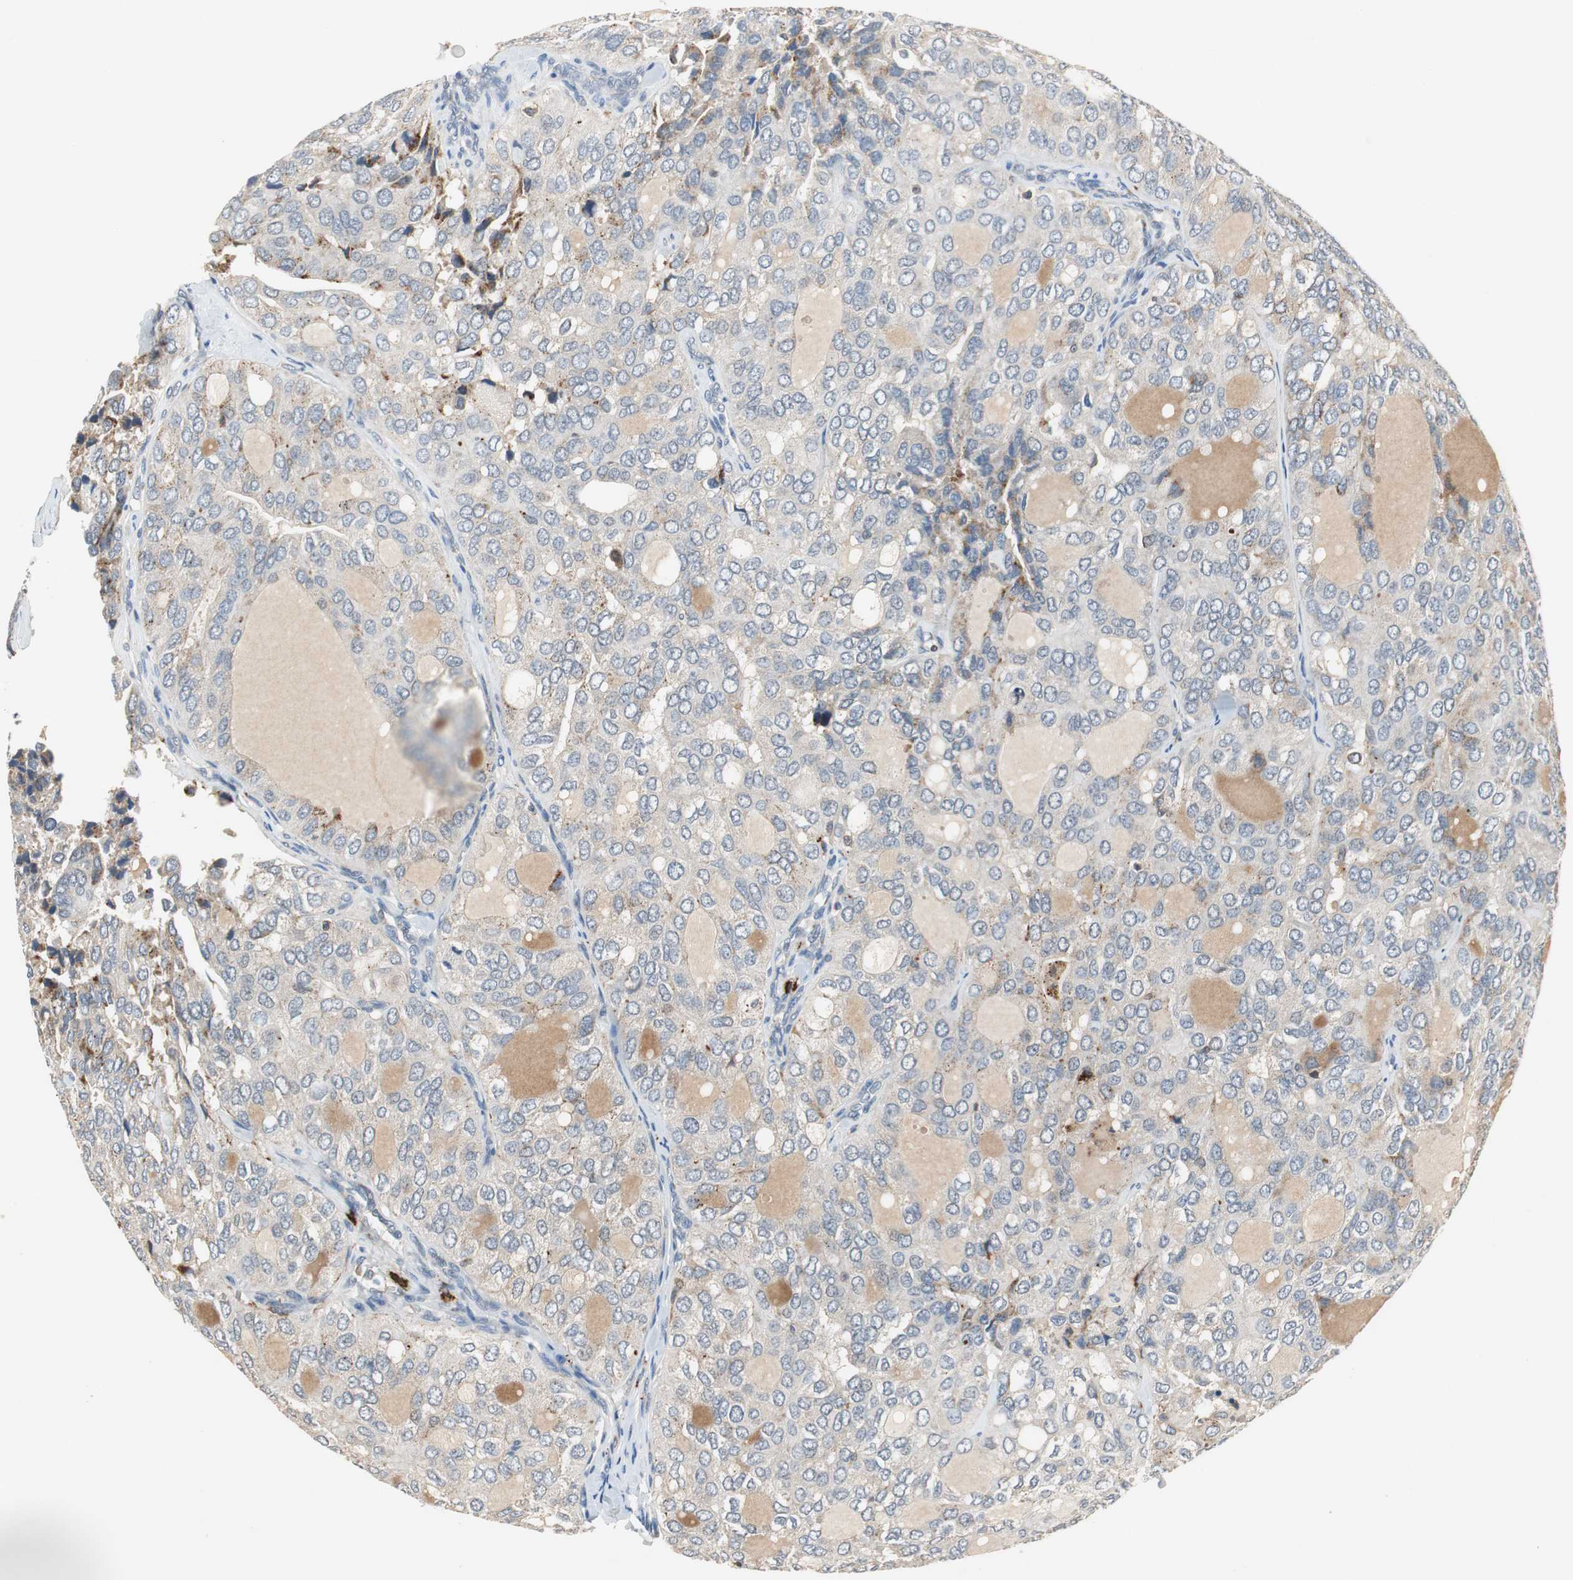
{"staining": {"intensity": "moderate", "quantity": "<25%", "location": "cytoplasmic/membranous"}, "tissue": "thyroid cancer", "cell_type": "Tumor cells", "image_type": "cancer", "snomed": [{"axis": "morphology", "description": "Follicular adenoma carcinoma, NOS"}, {"axis": "topography", "description": "Thyroid gland"}], "caption": "The histopathology image exhibits staining of follicular adenoma carcinoma (thyroid), revealing moderate cytoplasmic/membranous protein expression (brown color) within tumor cells.", "gene": "SLC19A2", "patient": {"sex": "male", "age": 75}}